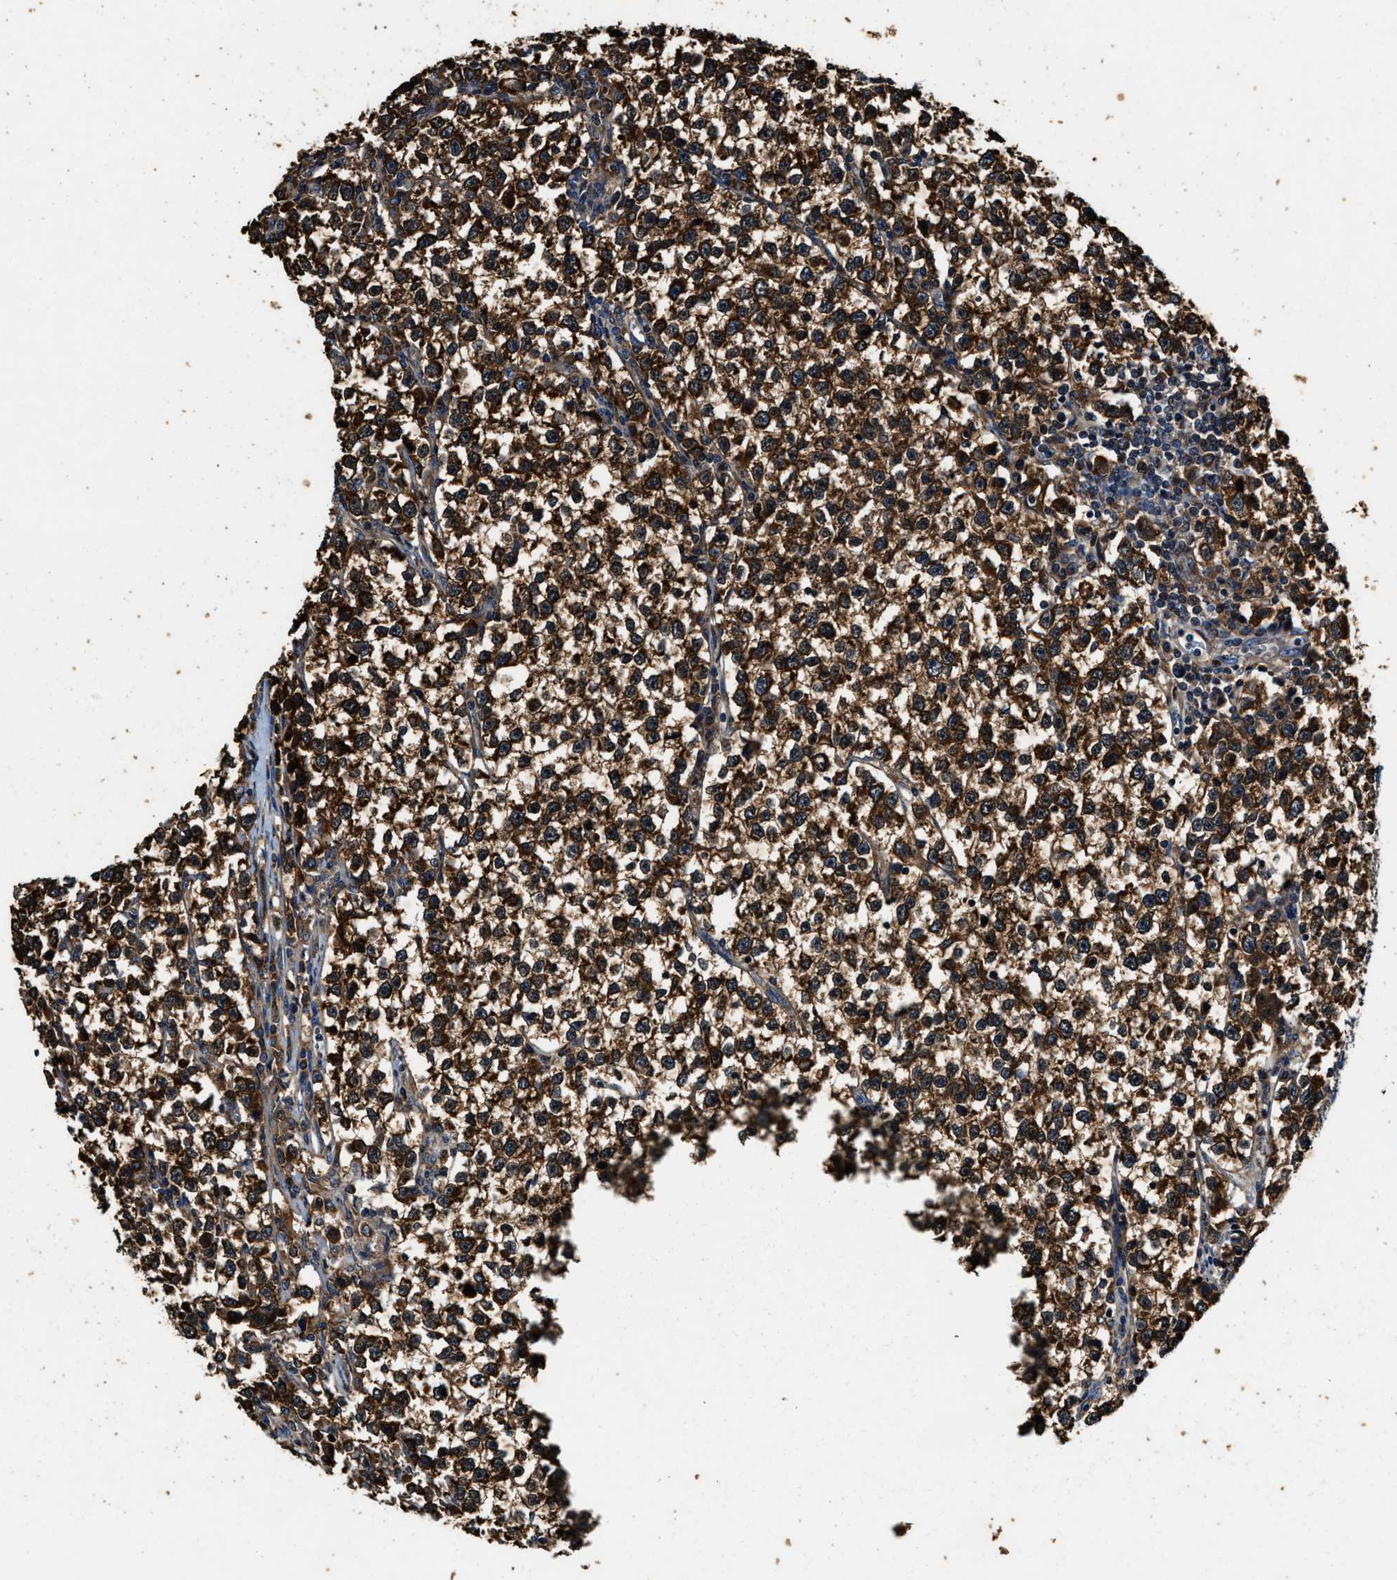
{"staining": {"intensity": "strong", "quantity": ">75%", "location": "cytoplasmic/membranous"}, "tissue": "testis cancer", "cell_type": "Tumor cells", "image_type": "cancer", "snomed": [{"axis": "morphology", "description": "Normal tissue, NOS"}, {"axis": "morphology", "description": "Seminoma, NOS"}, {"axis": "topography", "description": "Testis"}], "caption": "This is an image of IHC staining of testis cancer (seminoma), which shows strong staining in the cytoplasmic/membranous of tumor cells.", "gene": "GFRA3", "patient": {"sex": "male", "age": 43}}